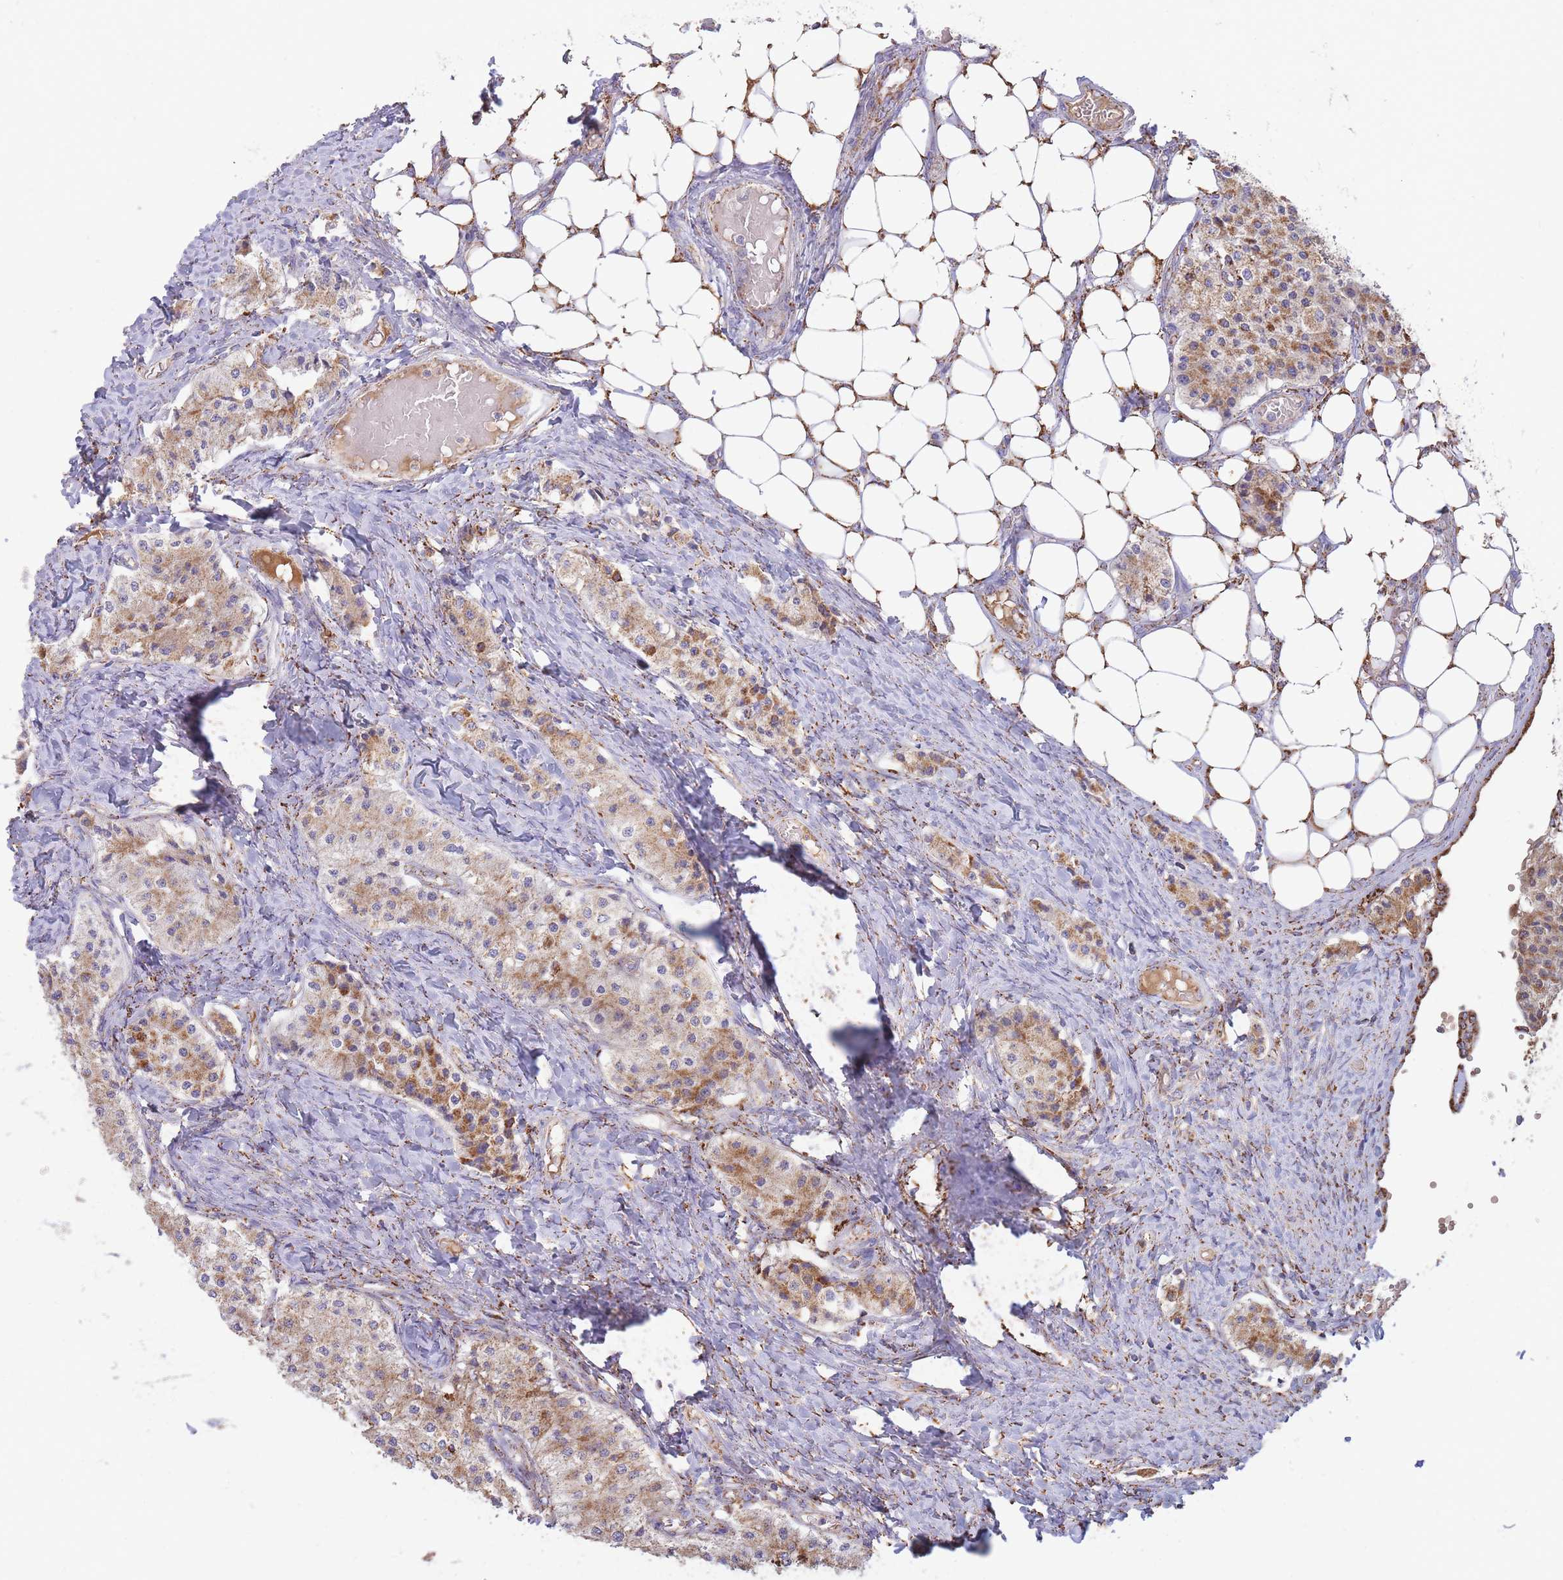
{"staining": {"intensity": "moderate", "quantity": ">75%", "location": "cytoplasmic/membranous"}, "tissue": "carcinoid", "cell_type": "Tumor cells", "image_type": "cancer", "snomed": [{"axis": "morphology", "description": "Carcinoid, malignant, NOS"}, {"axis": "topography", "description": "Colon"}], "caption": "The micrograph shows a brown stain indicating the presence of a protein in the cytoplasmic/membranous of tumor cells in carcinoid (malignant).", "gene": "MRPL17", "patient": {"sex": "female", "age": 52}}